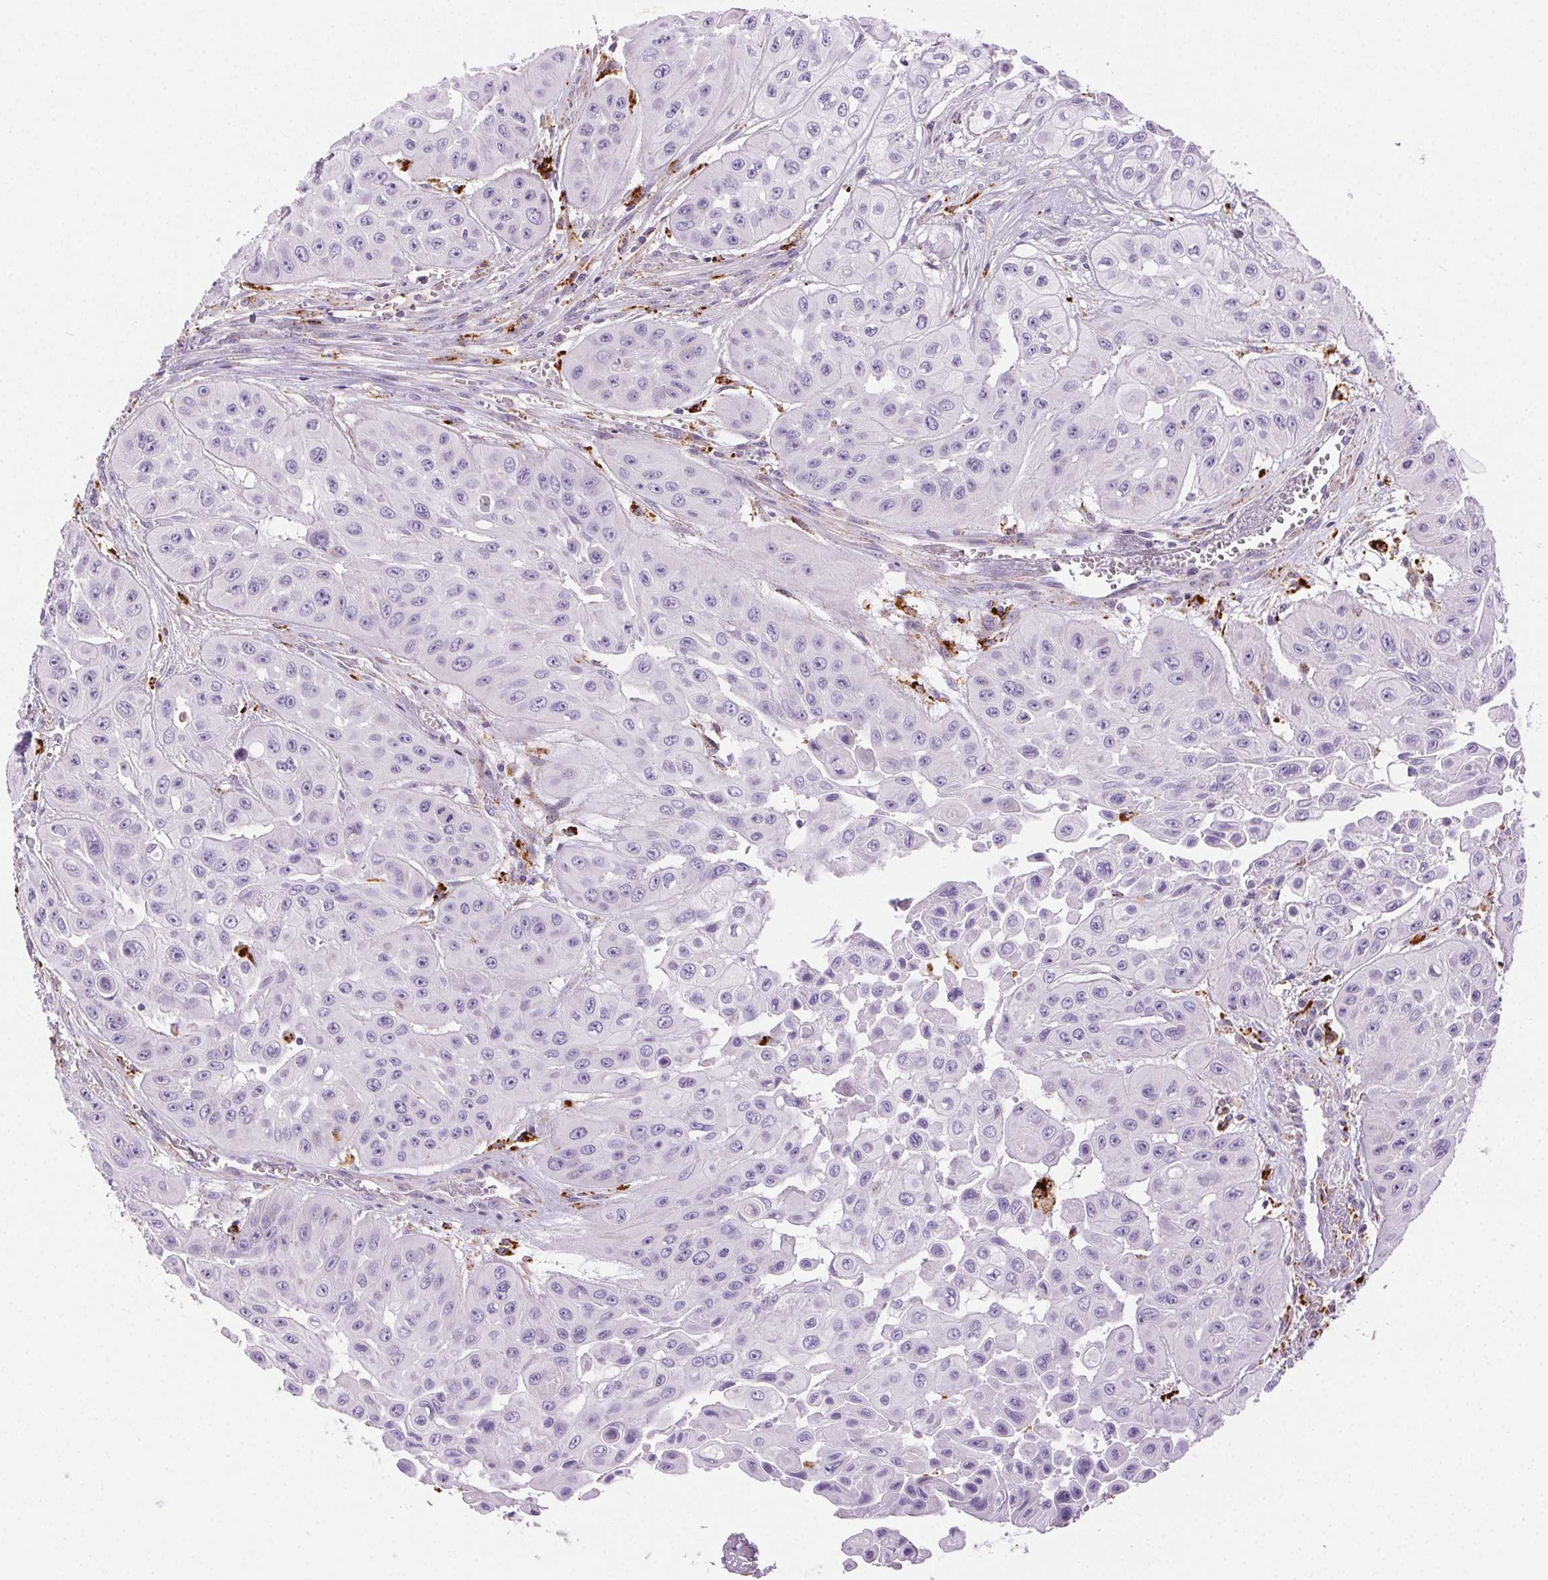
{"staining": {"intensity": "negative", "quantity": "none", "location": "none"}, "tissue": "head and neck cancer", "cell_type": "Tumor cells", "image_type": "cancer", "snomed": [{"axis": "morphology", "description": "Adenocarcinoma, NOS"}, {"axis": "topography", "description": "Head-Neck"}], "caption": "DAB (3,3'-diaminobenzidine) immunohistochemical staining of head and neck cancer (adenocarcinoma) displays no significant staining in tumor cells.", "gene": "SCPEP1", "patient": {"sex": "male", "age": 73}}